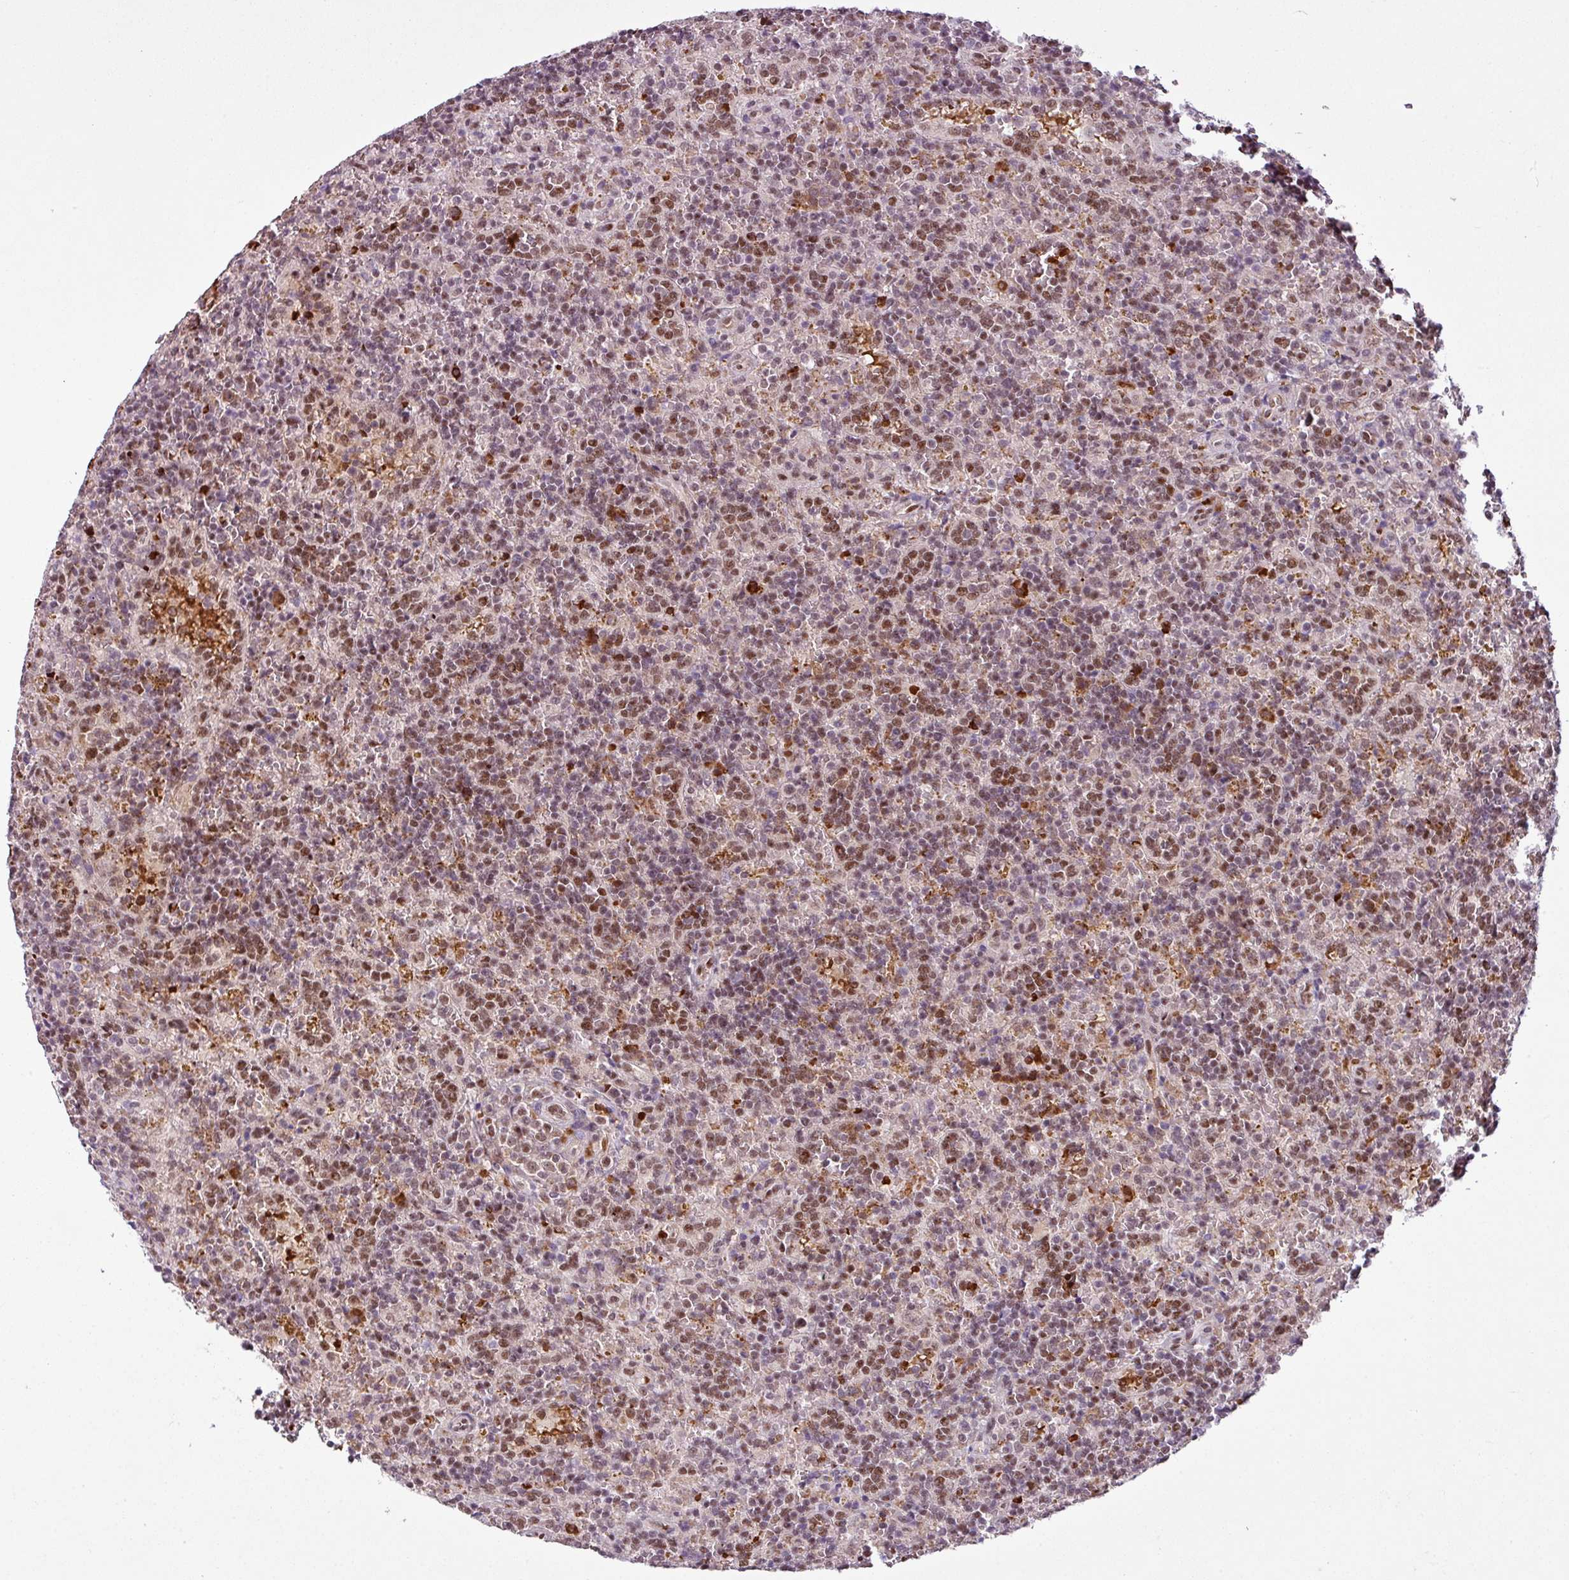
{"staining": {"intensity": "moderate", "quantity": ">75%", "location": "nuclear"}, "tissue": "lymphoma", "cell_type": "Tumor cells", "image_type": "cancer", "snomed": [{"axis": "morphology", "description": "Malignant lymphoma, non-Hodgkin's type, Low grade"}, {"axis": "topography", "description": "Spleen"}], "caption": "Lymphoma stained with a protein marker exhibits moderate staining in tumor cells.", "gene": "PRDM5", "patient": {"sex": "male", "age": 67}}